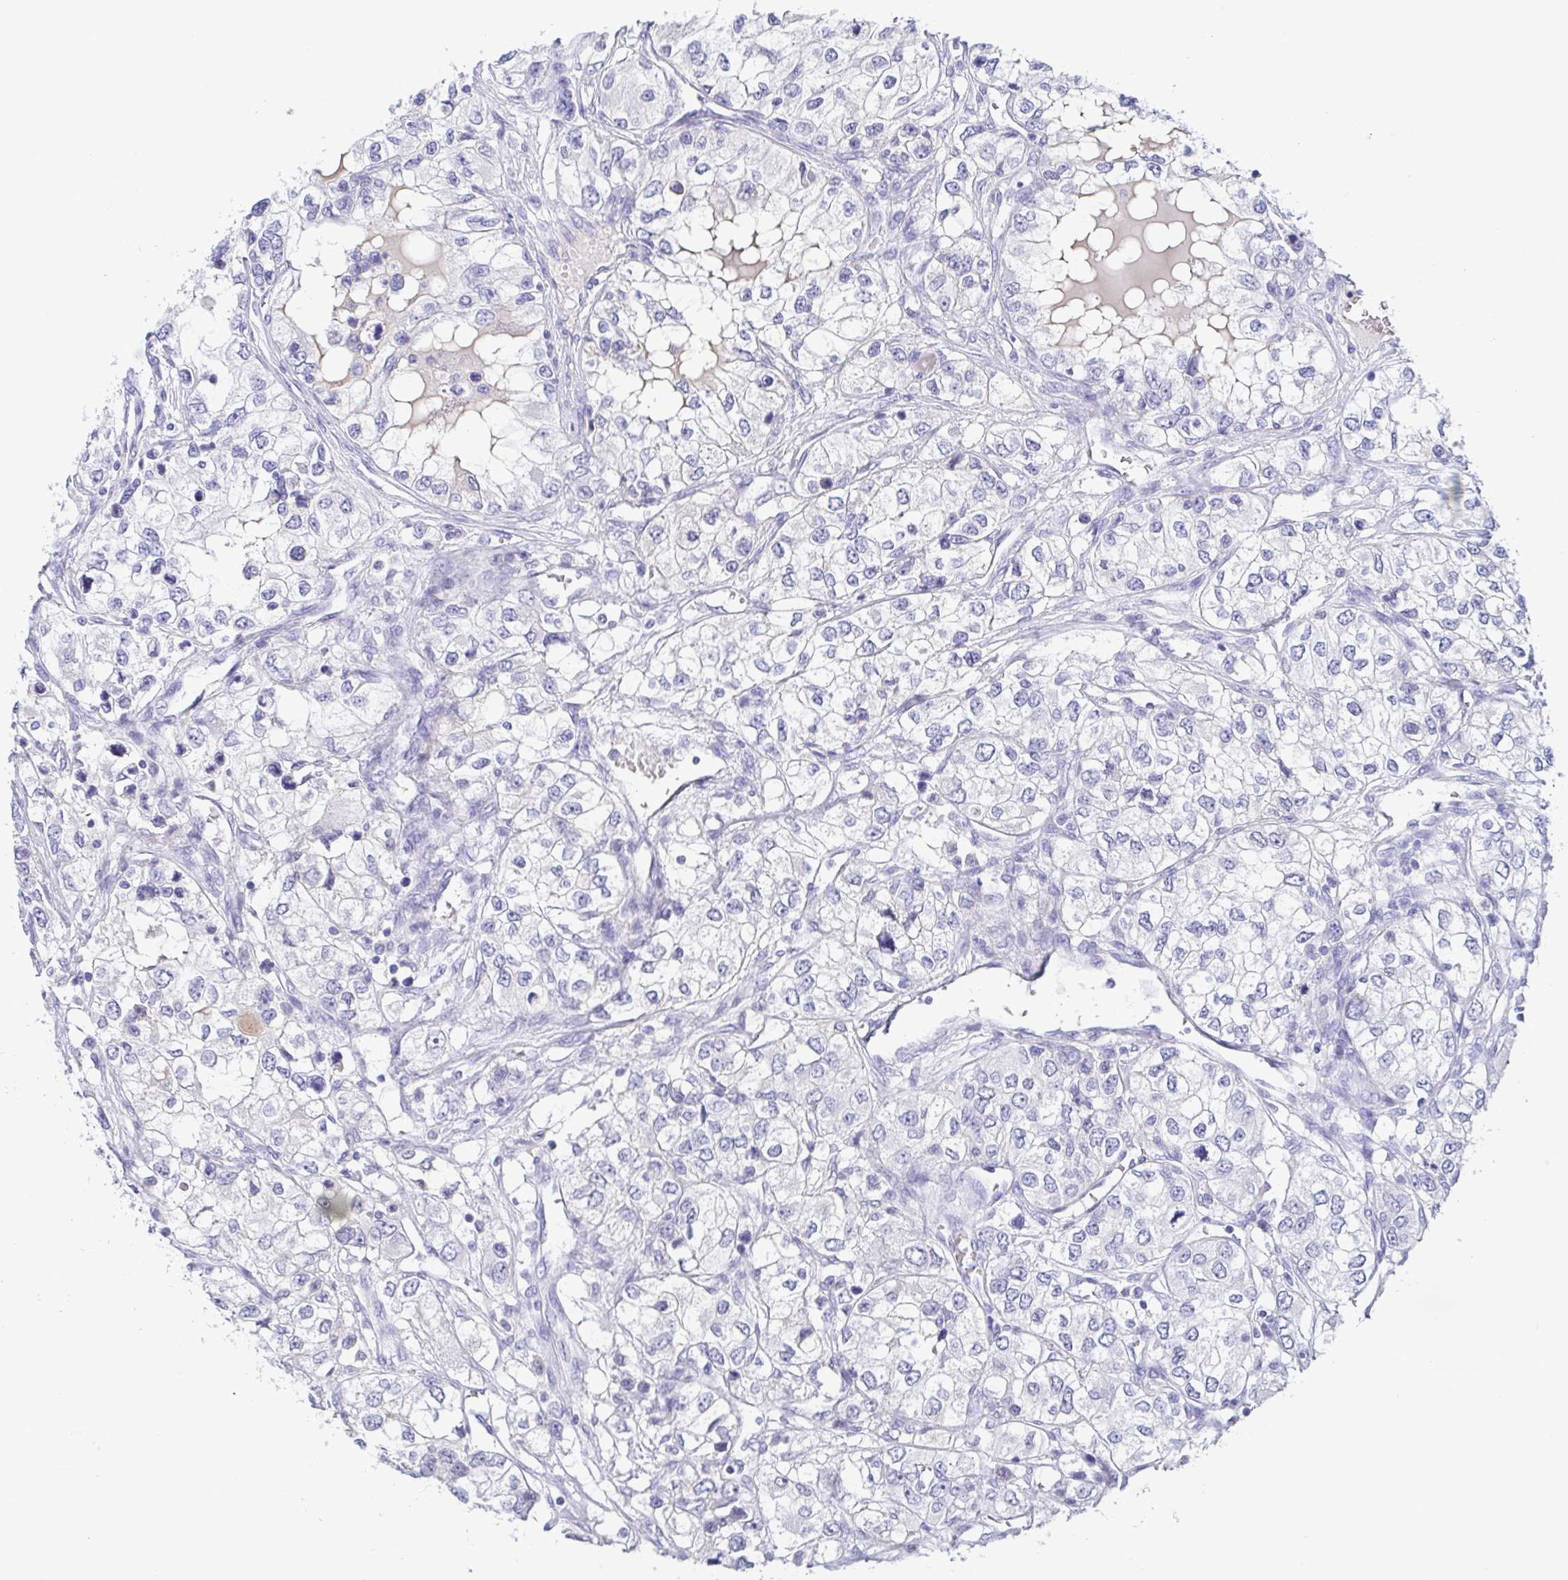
{"staining": {"intensity": "negative", "quantity": "none", "location": "none"}, "tissue": "renal cancer", "cell_type": "Tumor cells", "image_type": "cancer", "snomed": [{"axis": "morphology", "description": "Adenocarcinoma, NOS"}, {"axis": "topography", "description": "Kidney"}], "caption": "Renal adenocarcinoma was stained to show a protein in brown. There is no significant staining in tumor cells. (Stains: DAB (3,3'-diaminobenzidine) IHC with hematoxylin counter stain, Microscopy: brightfield microscopy at high magnification).", "gene": "TREH", "patient": {"sex": "female", "age": 59}}